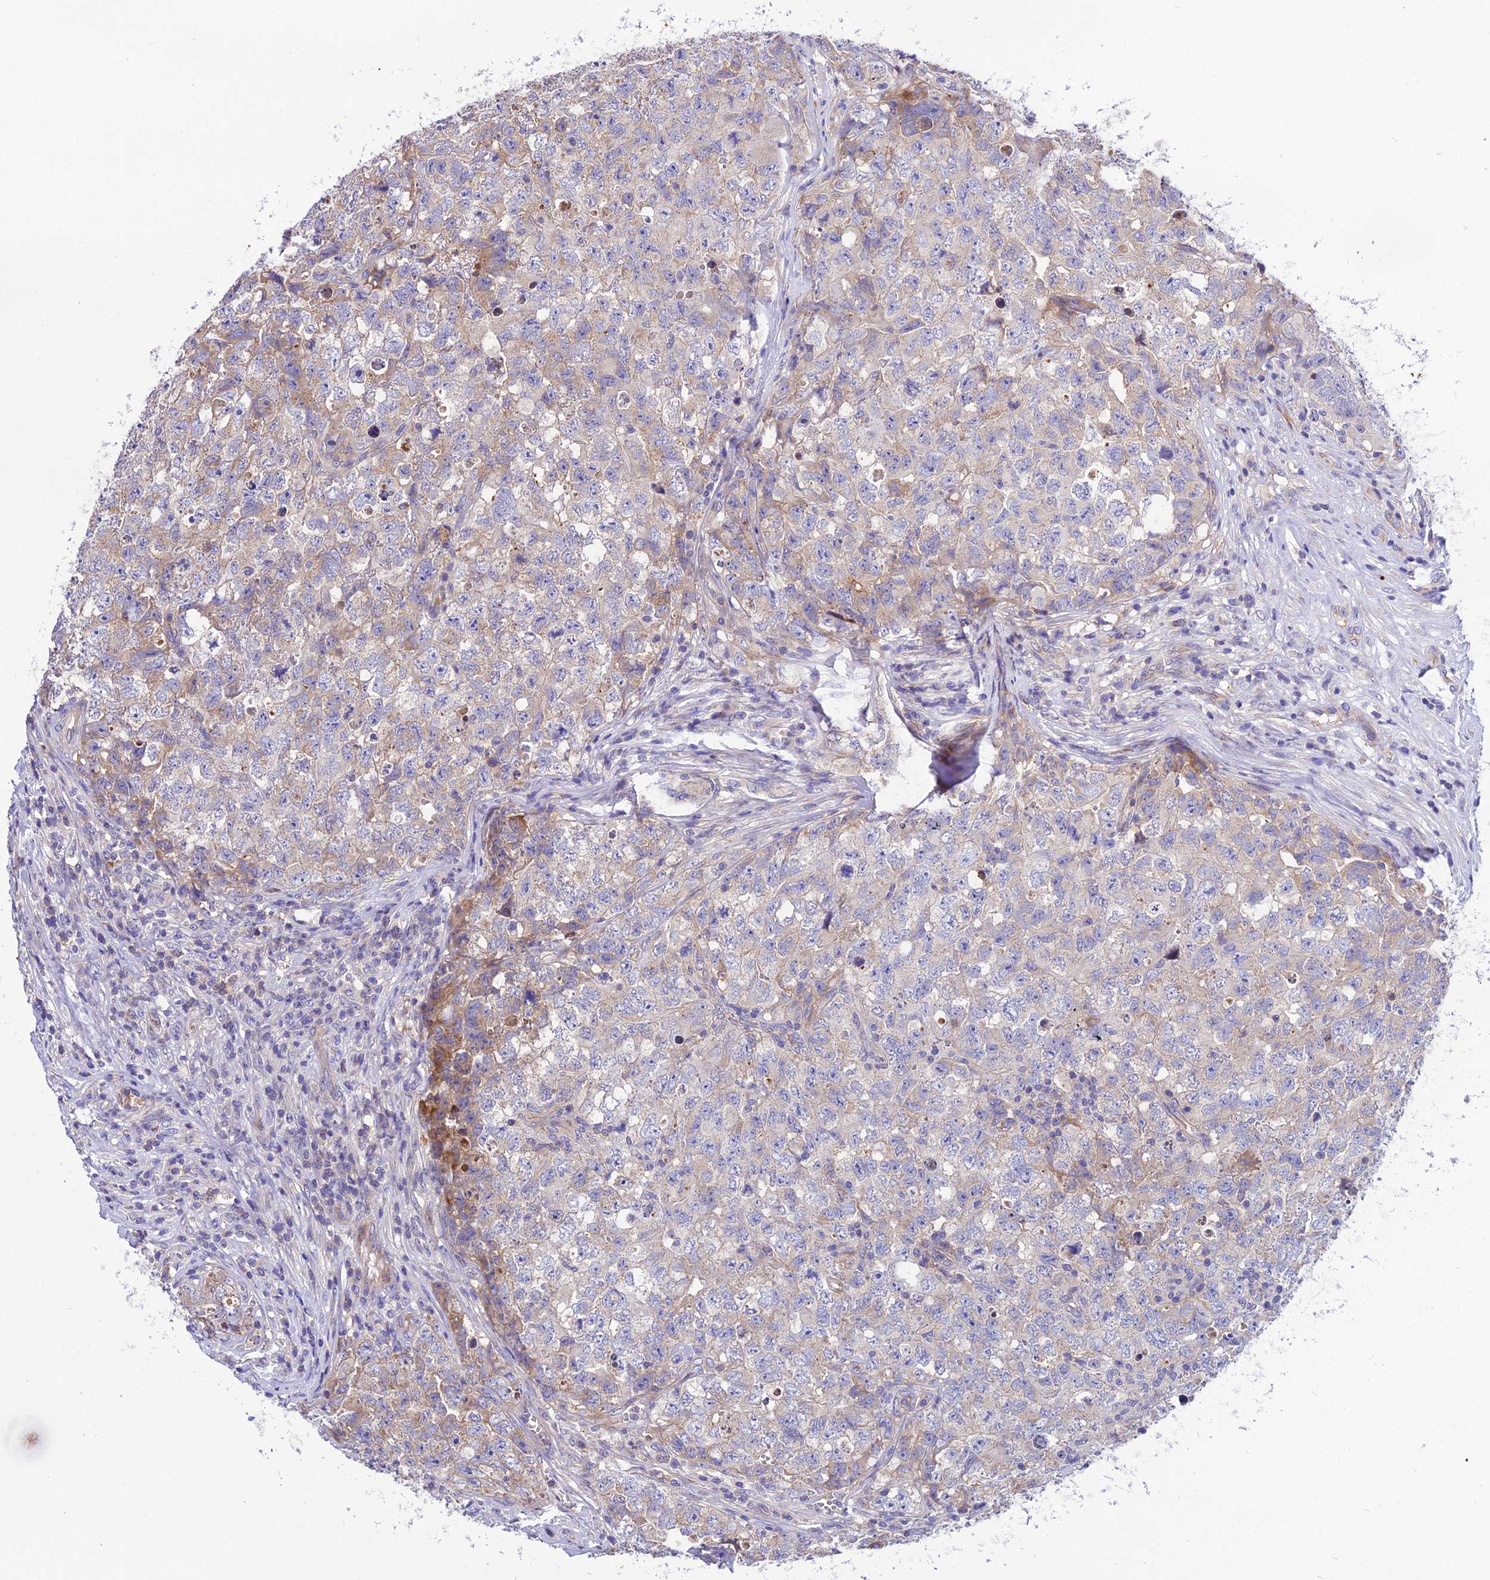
{"staining": {"intensity": "weak", "quantity": "<25%", "location": "cytoplasmic/membranous"}, "tissue": "testis cancer", "cell_type": "Tumor cells", "image_type": "cancer", "snomed": [{"axis": "morphology", "description": "Carcinoma, Embryonal, NOS"}, {"axis": "topography", "description": "Testis"}], "caption": "Immunohistochemistry photomicrograph of neoplastic tissue: human embryonal carcinoma (testis) stained with DAB (3,3'-diaminobenzidine) demonstrates no significant protein positivity in tumor cells.", "gene": "TRIM43B", "patient": {"sex": "male", "age": 31}}